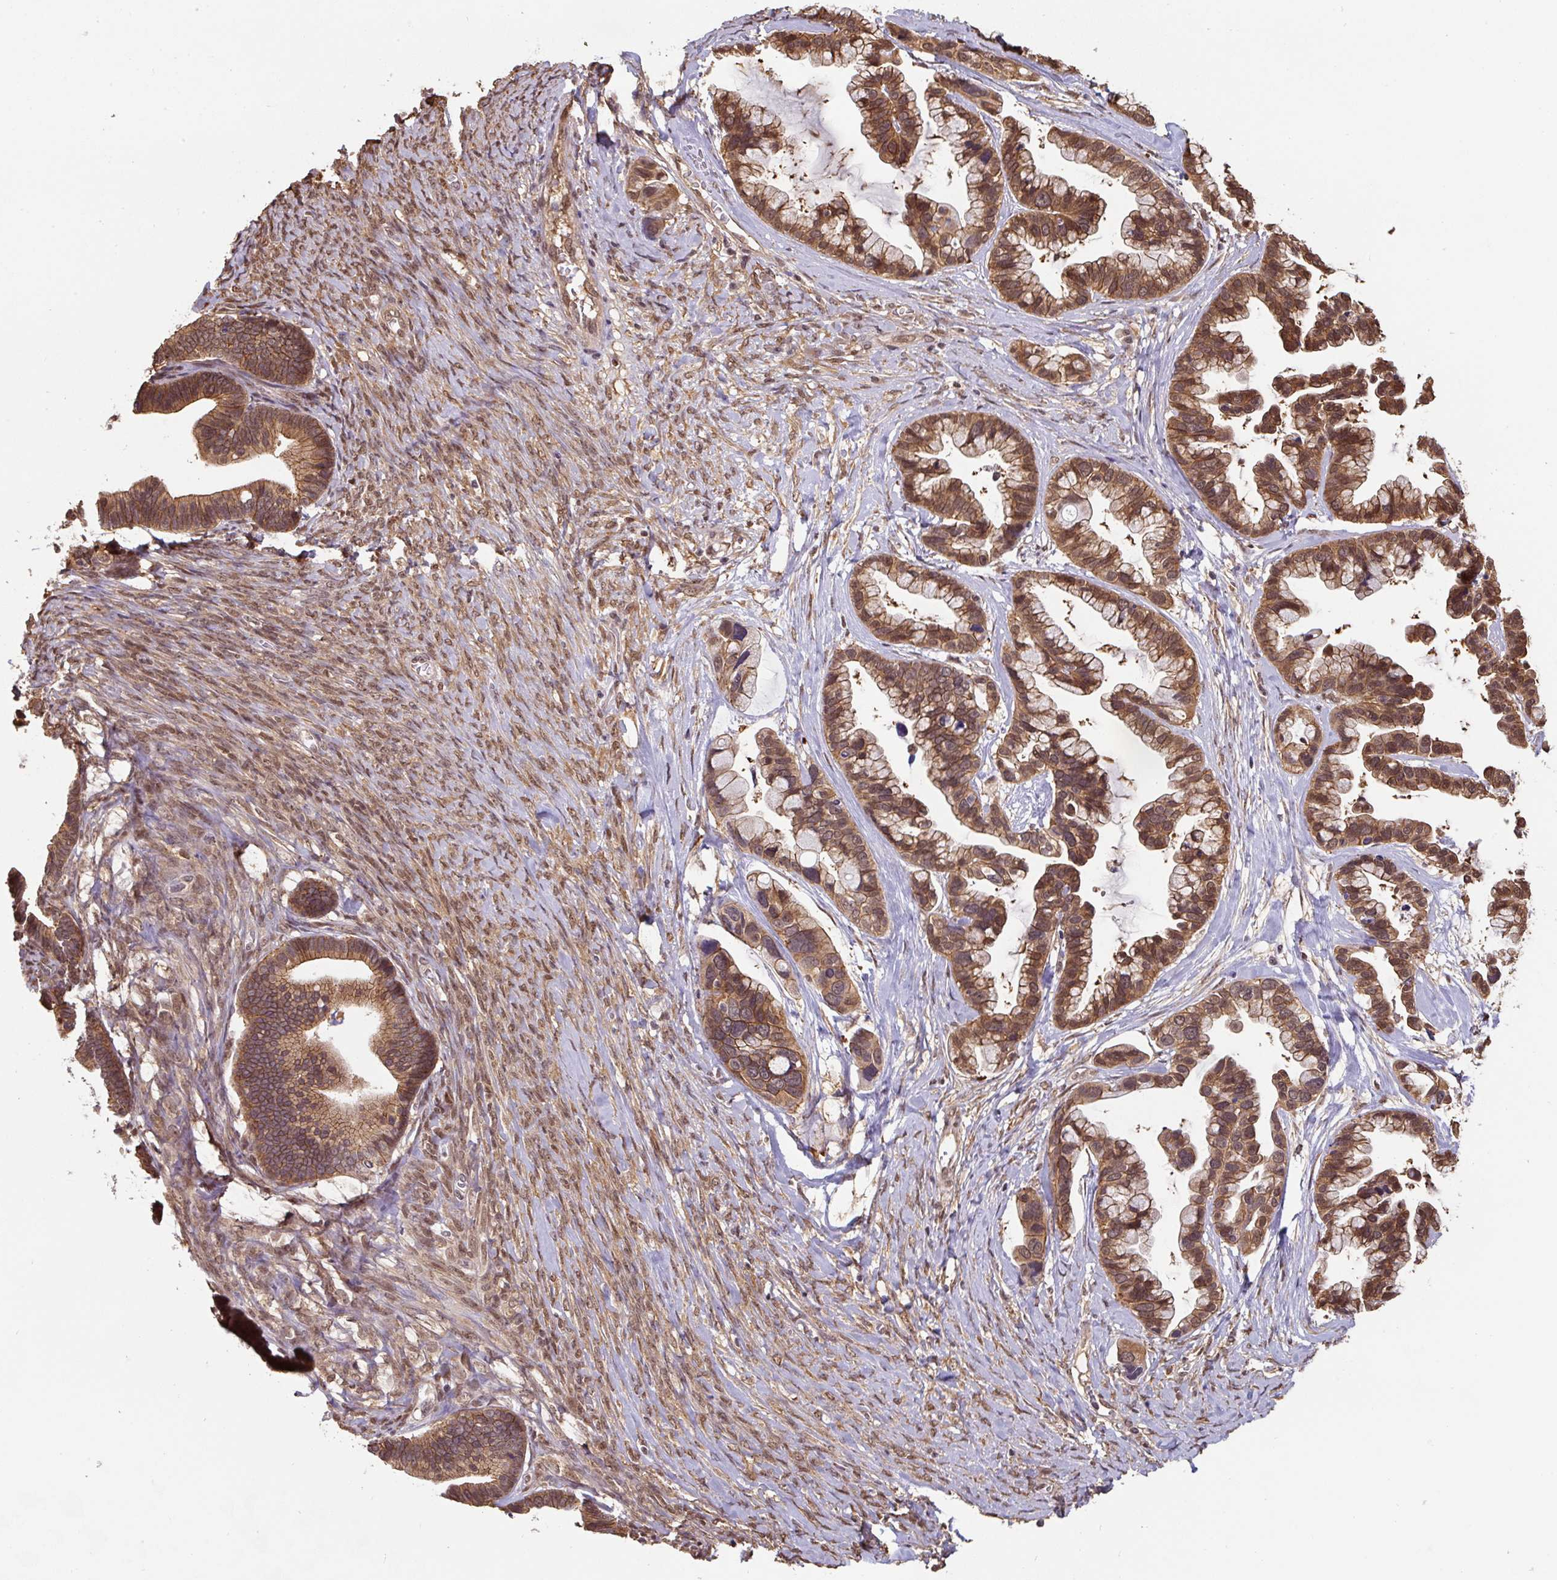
{"staining": {"intensity": "moderate", "quantity": ">75%", "location": "cytoplasmic/membranous,nuclear"}, "tissue": "ovarian cancer", "cell_type": "Tumor cells", "image_type": "cancer", "snomed": [{"axis": "morphology", "description": "Cystadenocarcinoma, serous, NOS"}, {"axis": "topography", "description": "Ovary"}], "caption": "Protein analysis of ovarian cancer (serous cystadenocarcinoma) tissue reveals moderate cytoplasmic/membranous and nuclear staining in about >75% of tumor cells. The staining was performed using DAB, with brown indicating positive protein expression. Nuclei are stained blue with hematoxylin.", "gene": "ST13", "patient": {"sex": "female", "age": 56}}